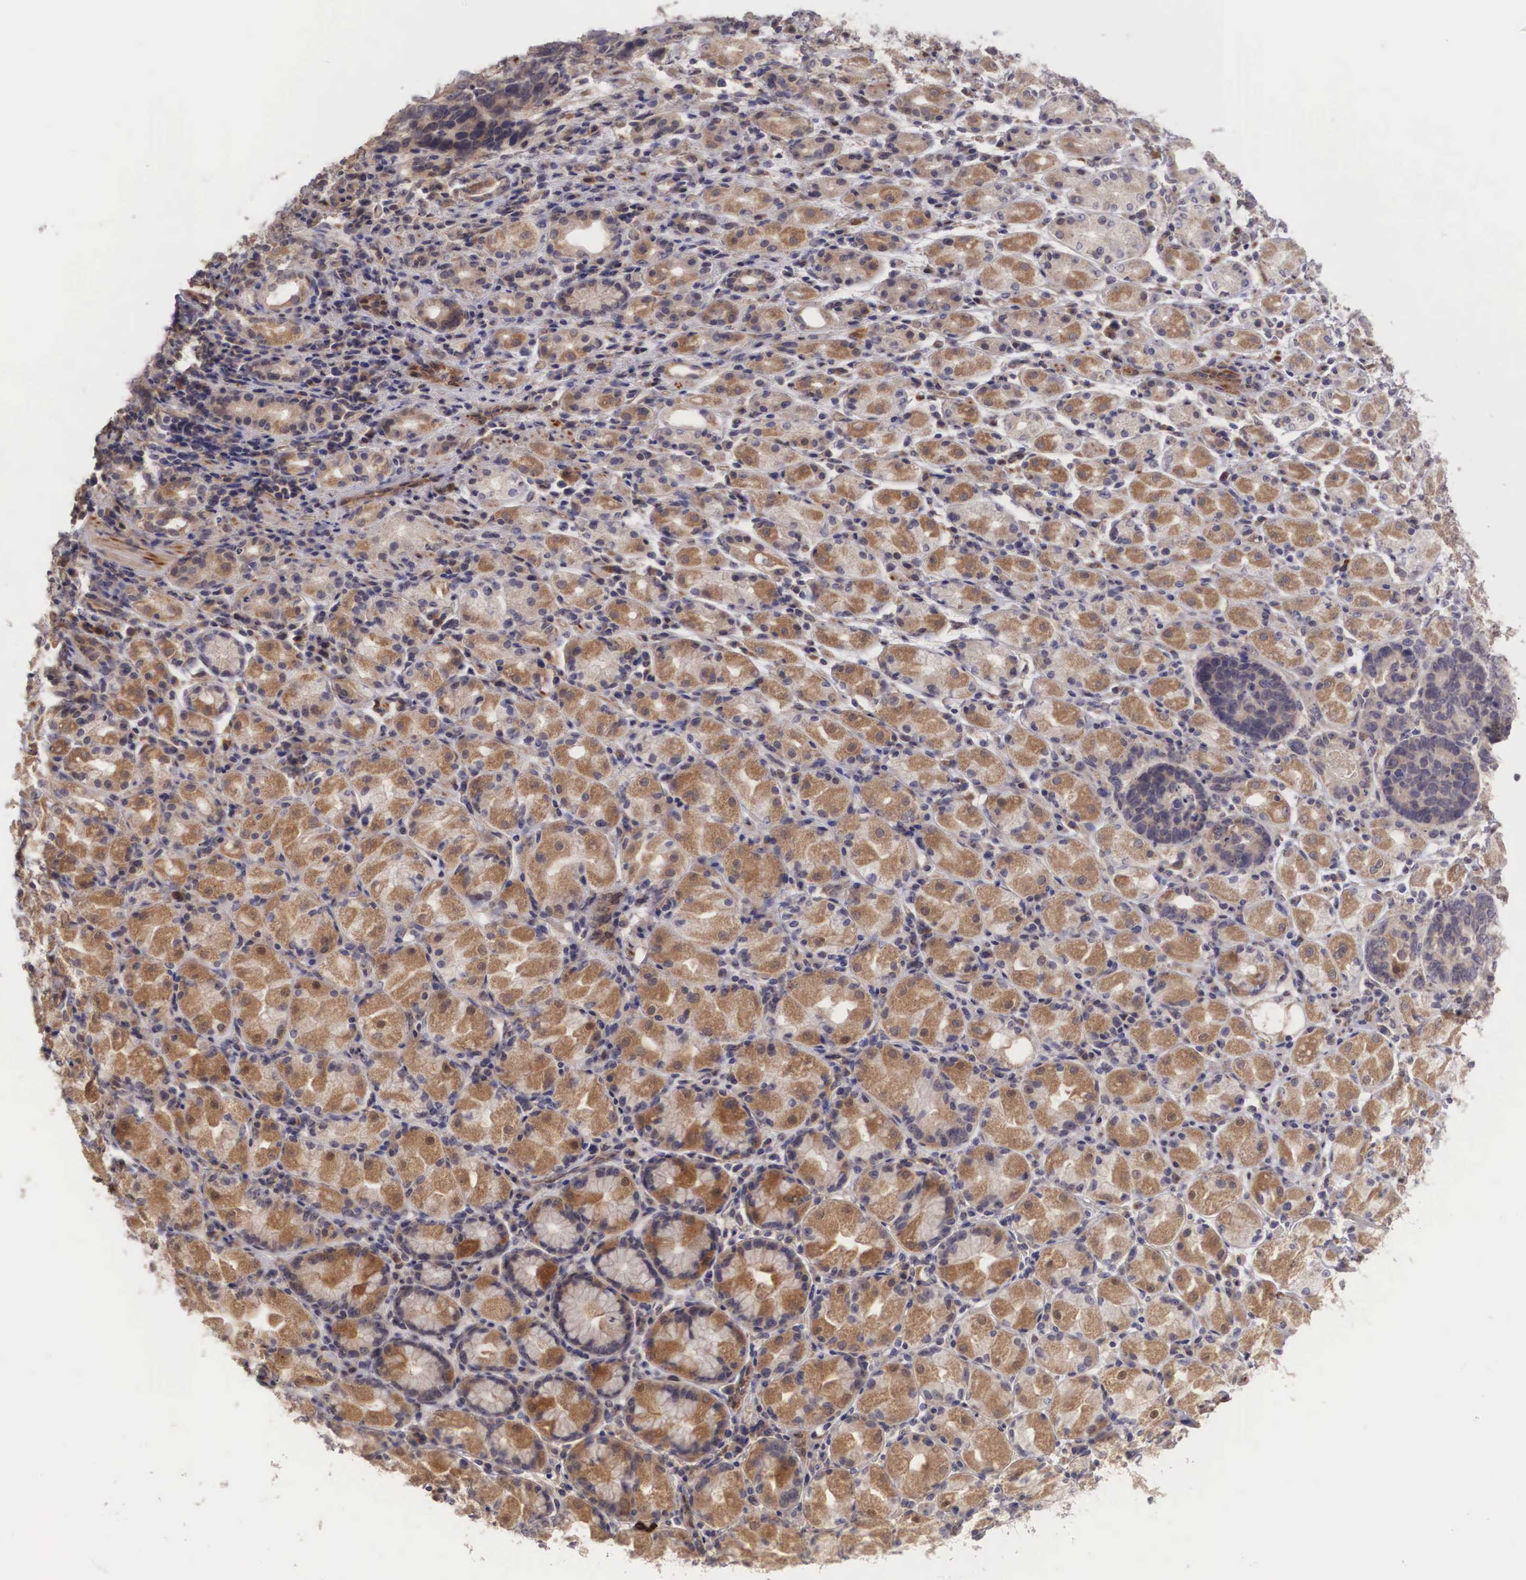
{"staining": {"intensity": "moderate", "quantity": ">75%", "location": "cytoplasmic/membranous"}, "tissue": "stomach cancer", "cell_type": "Tumor cells", "image_type": "cancer", "snomed": [{"axis": "morphology", "description": "Adenocarcinoma, NOS"}, {"axis": "topography", "description": "Stomach, upper"}], "caption": "A histopathology image showing moderate cytoplasmic/membranous expression in approximately >75% of tumor cells in adenocarcinoma (stomach), as visualized by brown immunohistochemical staining.", "gene": "DNAJB7", "patient": {"sex": "male", "age": 71}}